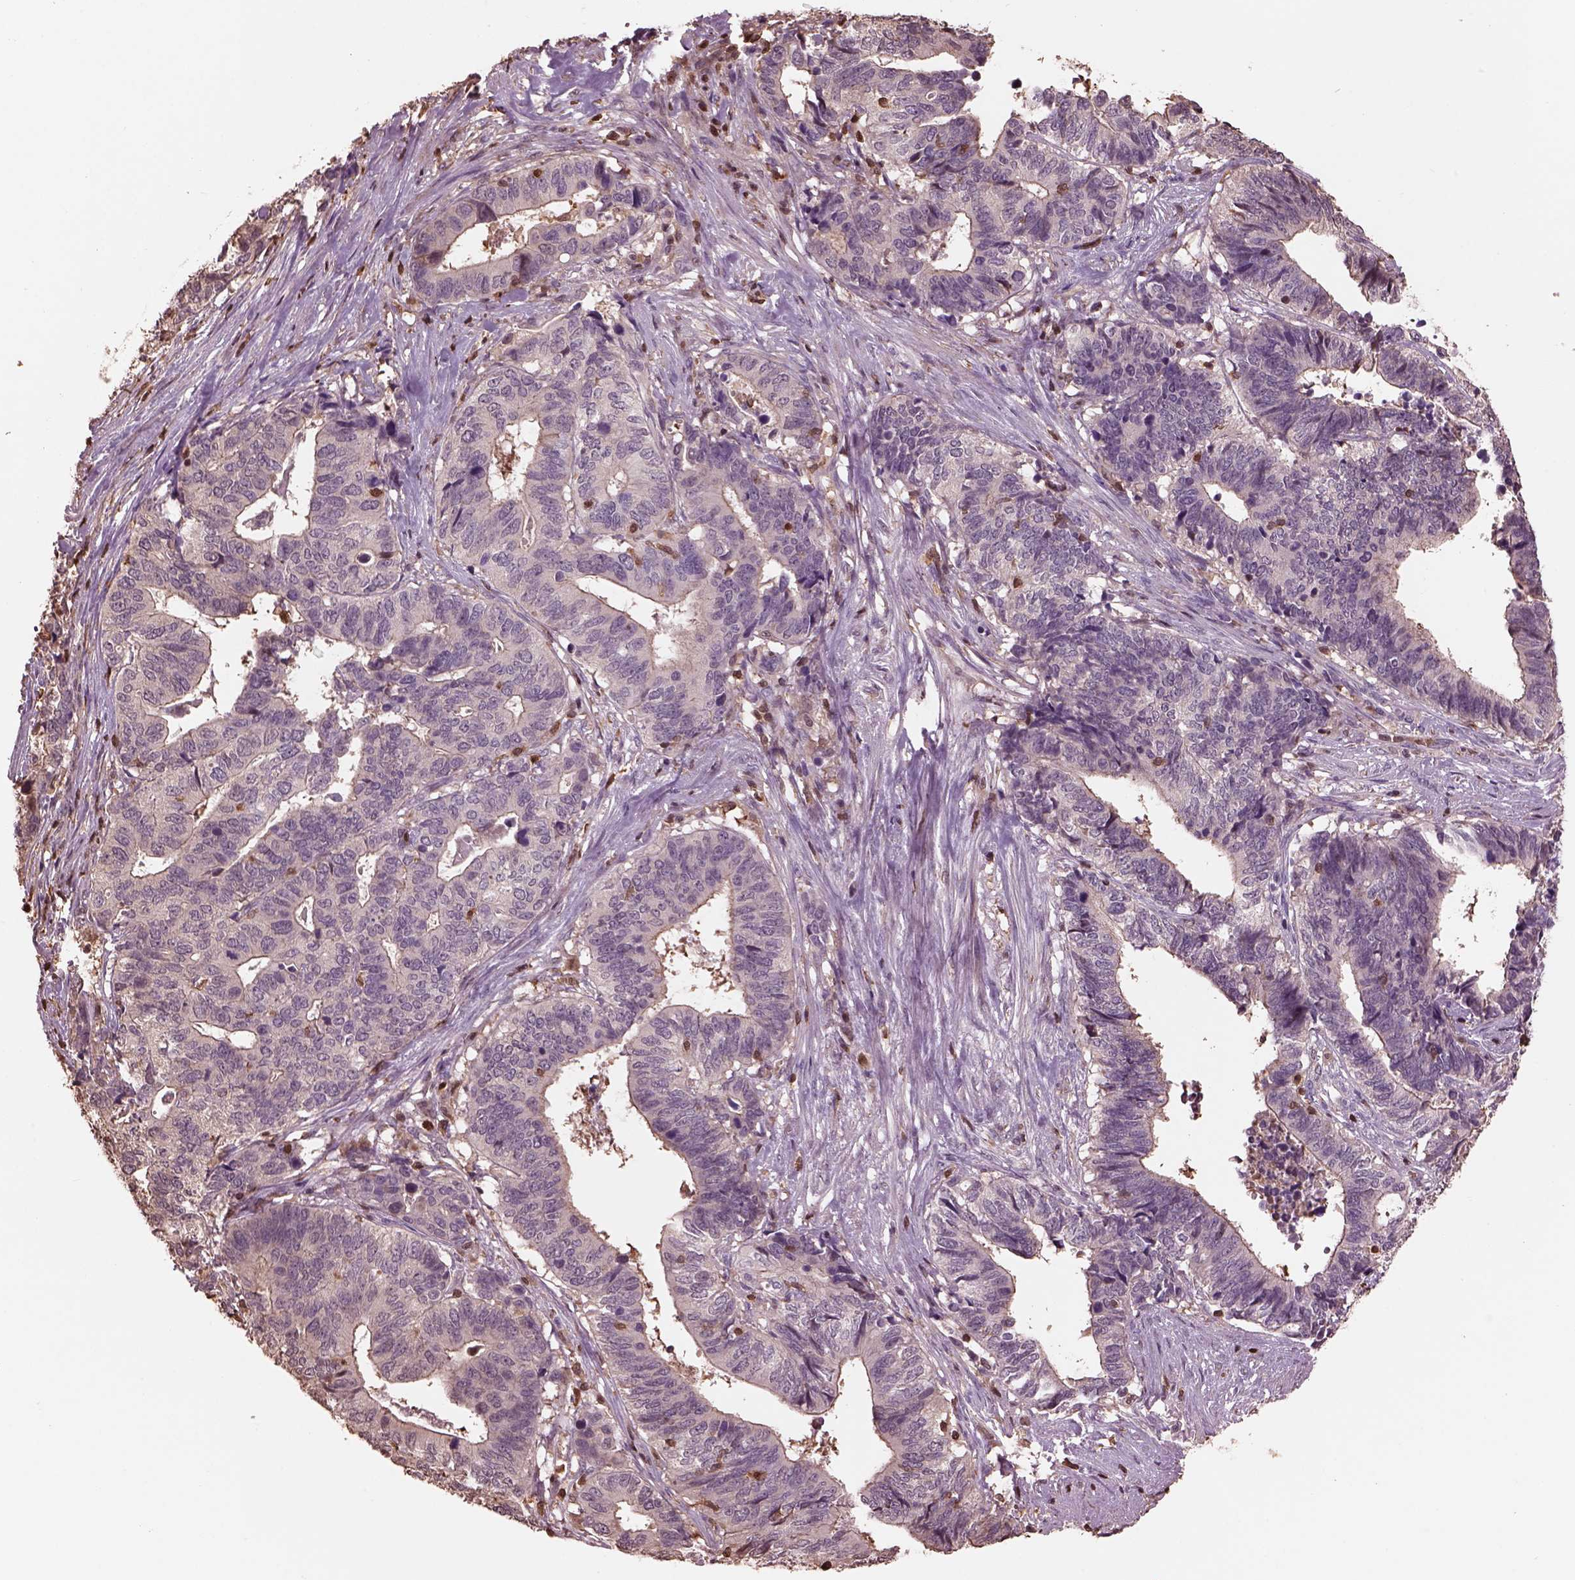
{"staining": {"intensity": "weak", "quantity": "<25%", "location": "cytoplasmic/membranous"}, "tissue": "stomach cancer", "cell_type": "Tumor cells", "image_type": "cancer", "snomed": [{"axis": "morphology", "description": "Adenocarcinoma, NOS"}, {"axis": "topography", "description": "Stomach, upper"}], "caption": "Immunohistochemical staining of human stomach cancer demonstrates no significant positivity in tumor cells.", "gene": "IL31RA", "patient": {"sex": "female", "age": 67}}